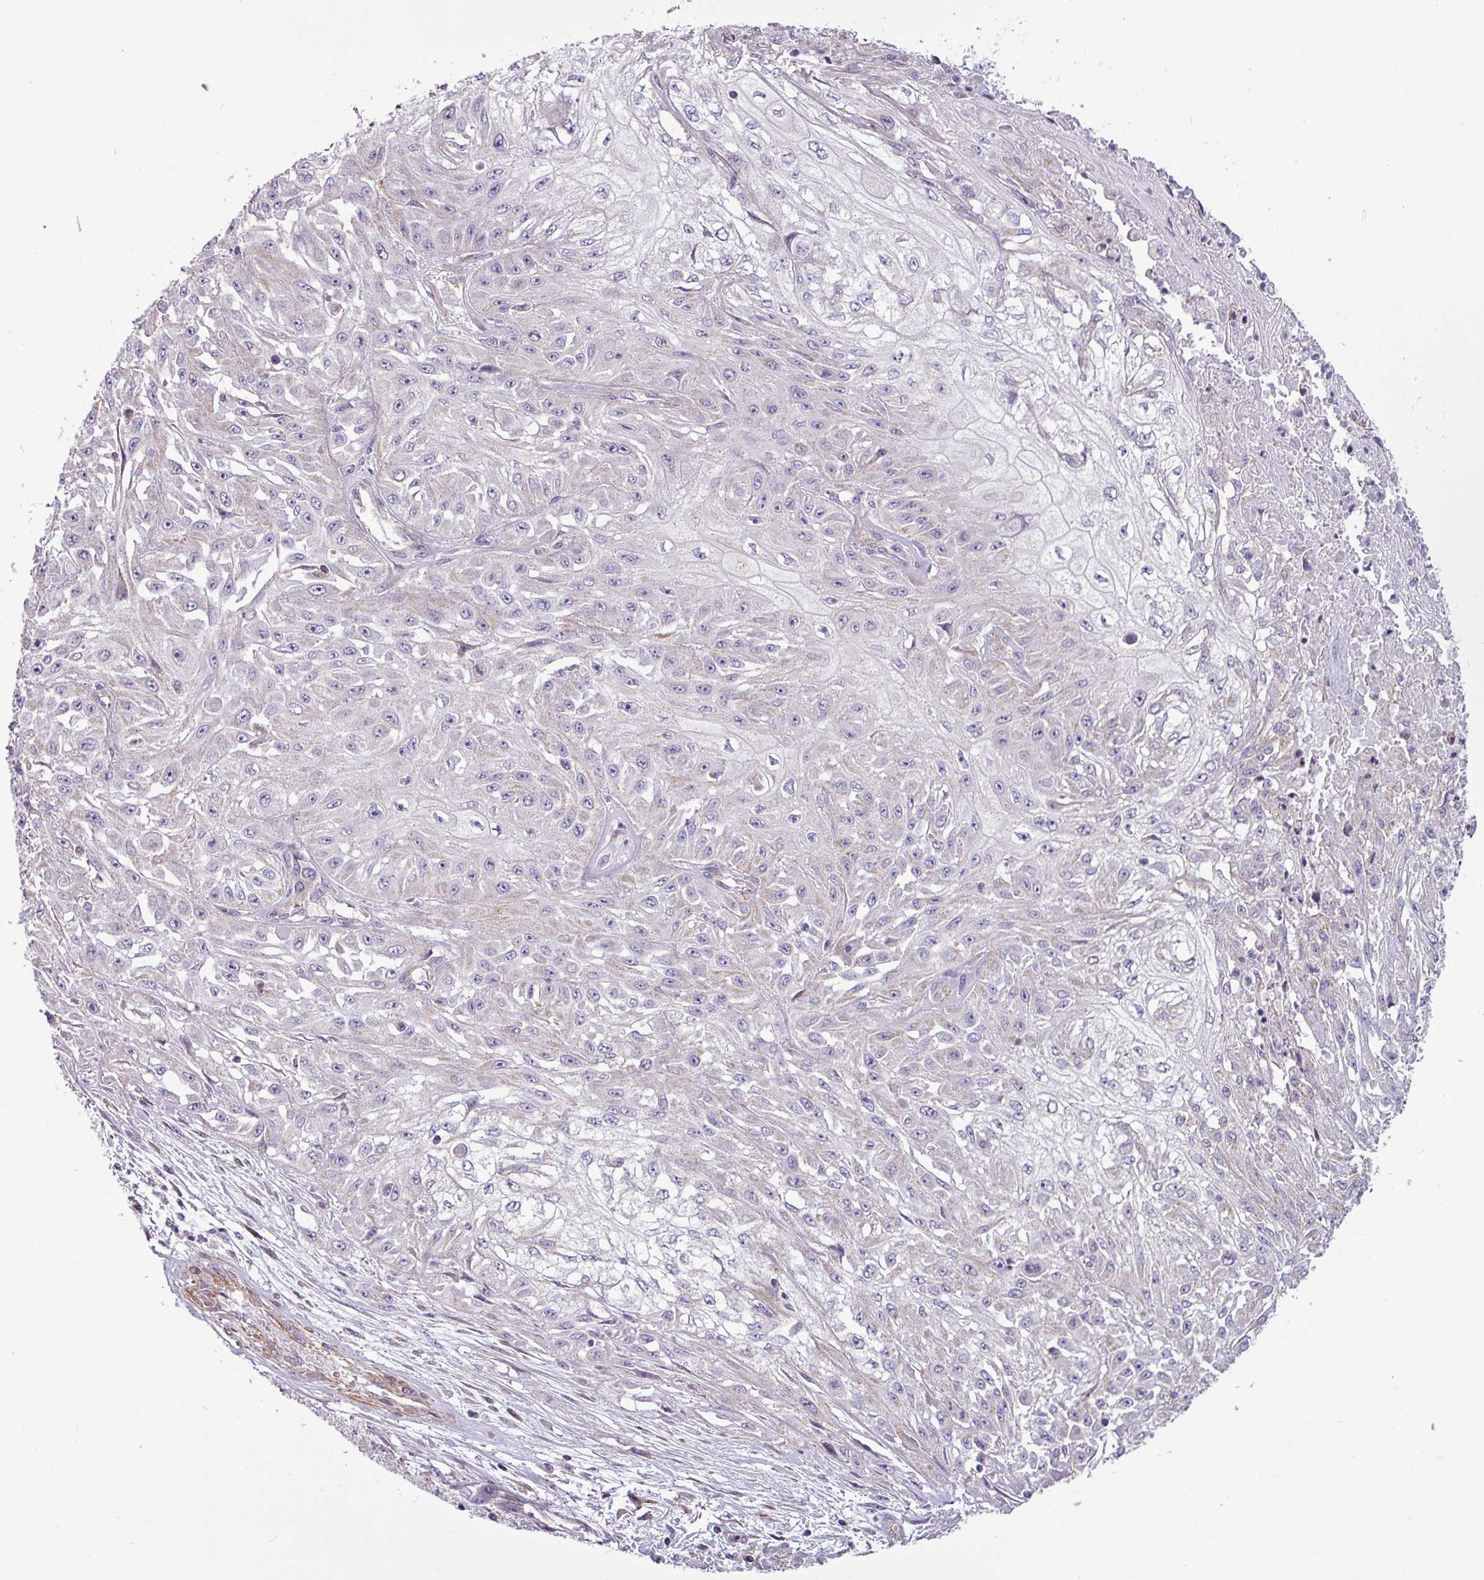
{"staining": {"intensity": "negative", "quantity": "none", "location": "none"}, "tissue": "skin cancer", "cell_type": "Tumor cells", "image_type": "cancer", "snomed": [{"axis": "morphology", "description": "Squamous cell carcinoma, NOS"}, {"axis": "morphology", "description": "Squamous cell carcinoma, metastatic, NOS"}, {"axis": "topography", "description": "Skin"}, {"axis": "topography", "description": "Lymph node"}], "caption": "IHC micrograph of human skin cancer stained for a protein (brown), which reveals no staining in tumor cells.", "gene": "BTN2A2", "patient": {"sex": "male", "age": 75}}